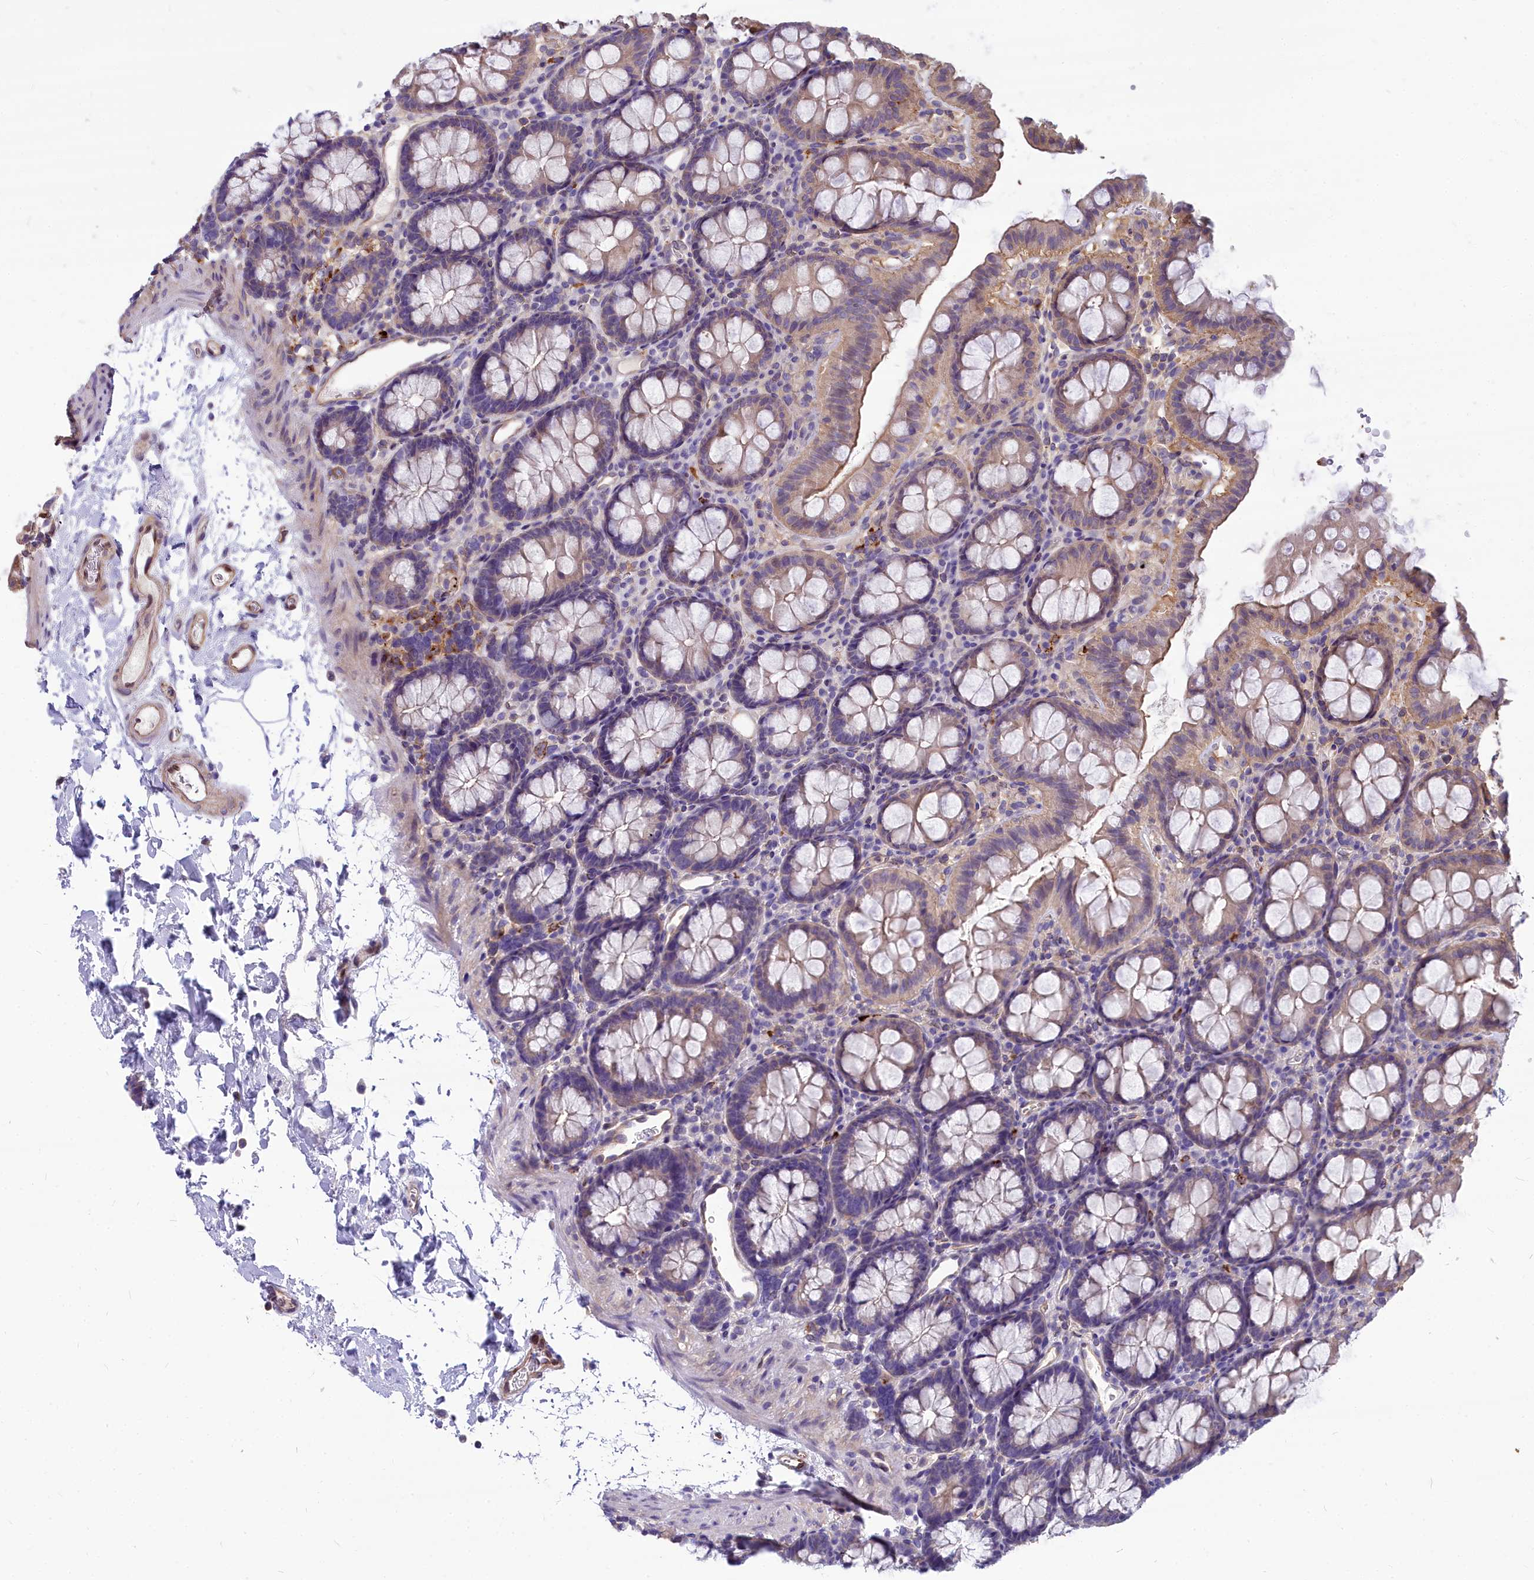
{"staining": {"intensity": "weak", "quantity": ">75%", "location": "cytoplasmic/membranous,nuclear"}, "tissue": "colon", "cell_type": "Endothelial cells", "image_type": "normal", "snomed": [{"axis": "morphology", "description": "Normal tissue, NOS"}, {"axis": "topography", "description": "Colon"}], "caption": "Immunohistochemical staining of unremarkable human colon shows >75% levels of weak cytoplasmic/membranous,nuclear protein positivity in approximately >75% of endothelial cells. The protein is stained brown, and the nuclei are stained in blue (DAB IHC with brightfield microscopy, high magnification).", "gene": "HLA", "patient": {"sex": "male", "age": 75}}